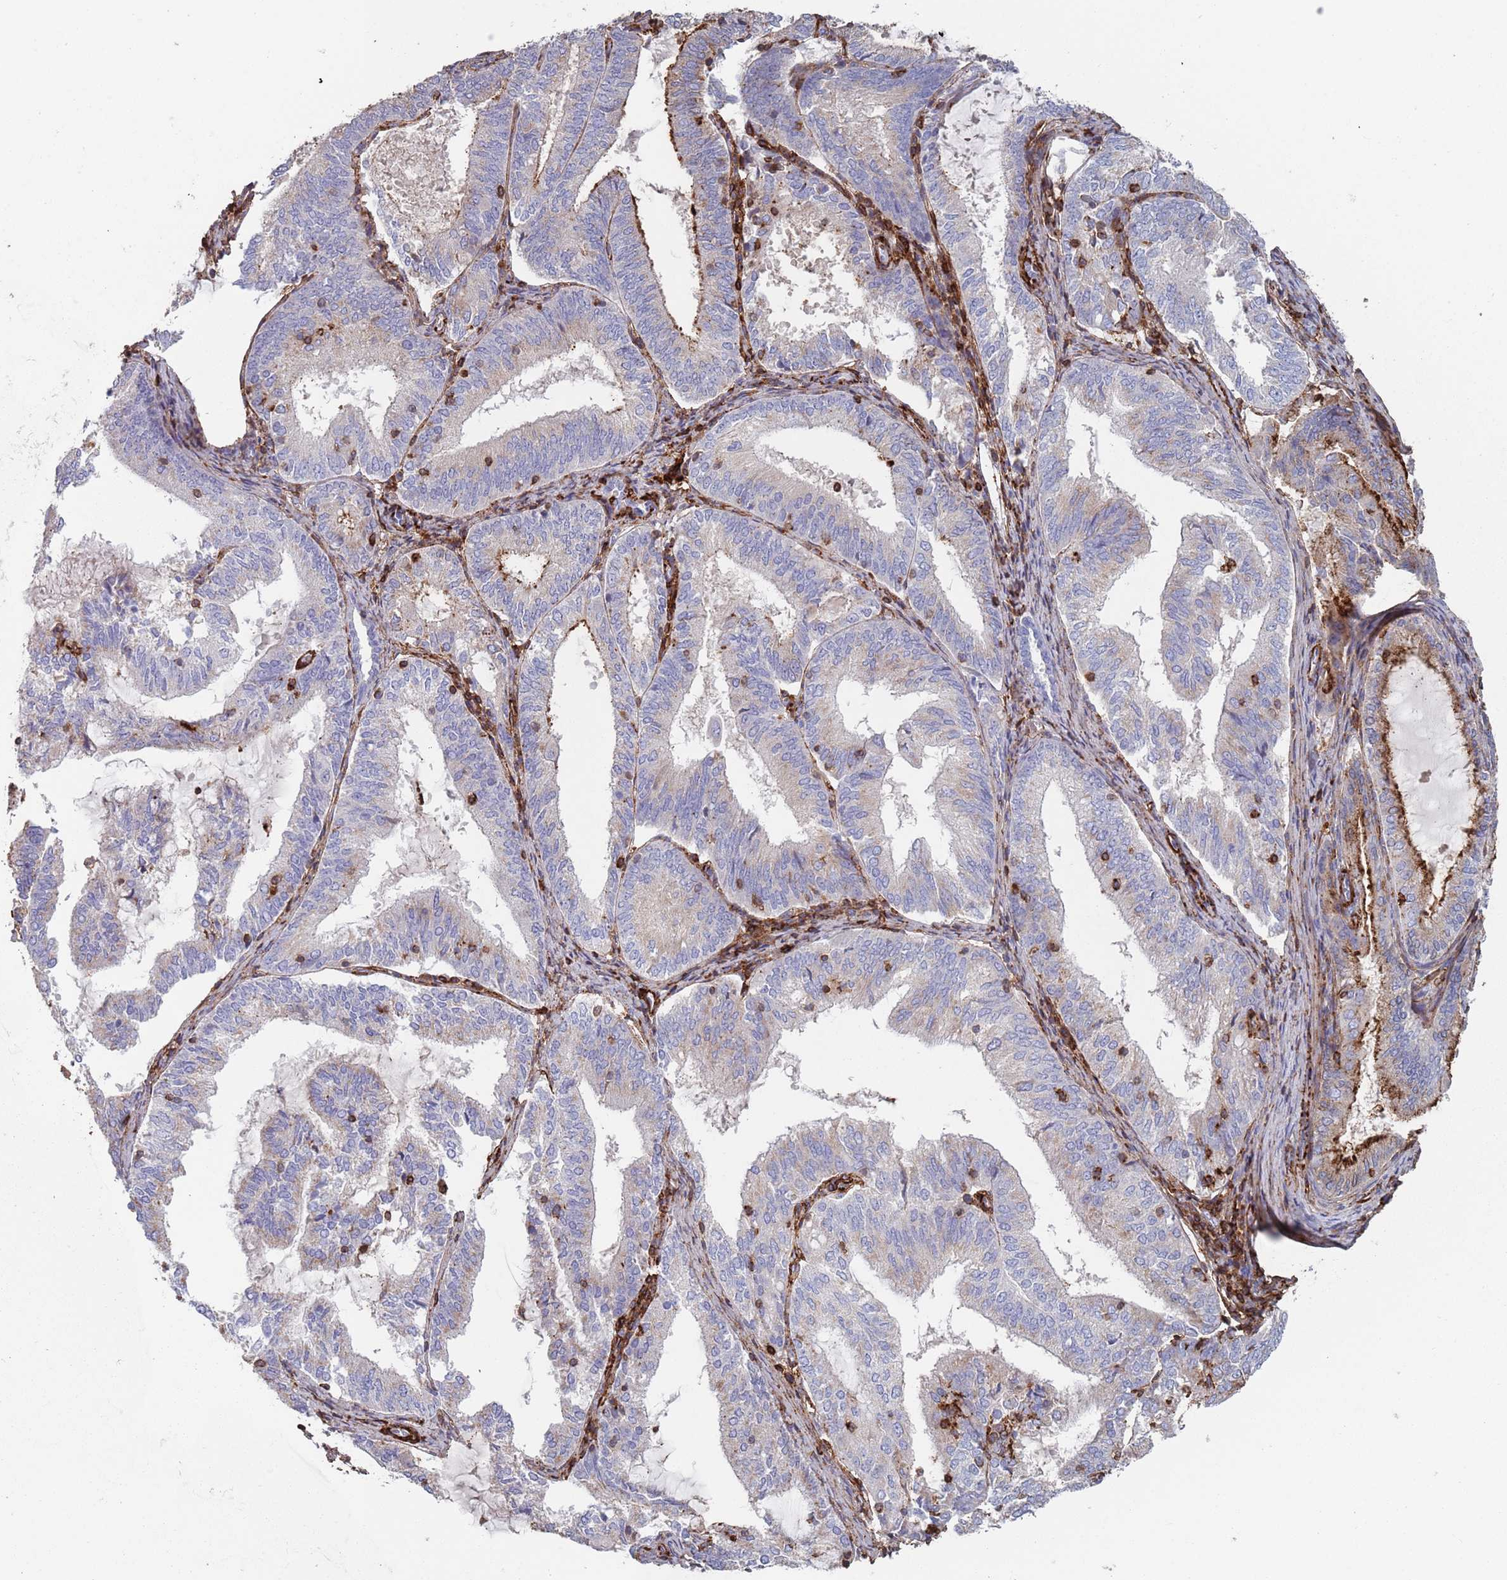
{"staining": {"intensity": "moderate", "quantity": "<25%", "location": "cytoplasmic/membranous"}, "tissue": "endometrial cancer", "cell_type": "Tumor cells", "image_type": "cancer", "snomed": [{"axis": "morphology", "description": "Adenocarcinoma, NOS"}, {"axis": "topography", "description": "Endometrium"}], "caption": "An immunohistochemistry (IHC) image of tumor tissue is shown. Protein staining in brown shows moderate cytoplasmic/membranous positivity in adenocarcinoma (endometrial) within tumor cells.", "gene": "RNF144A", "patient": {"sex": "female", "age": 81}}